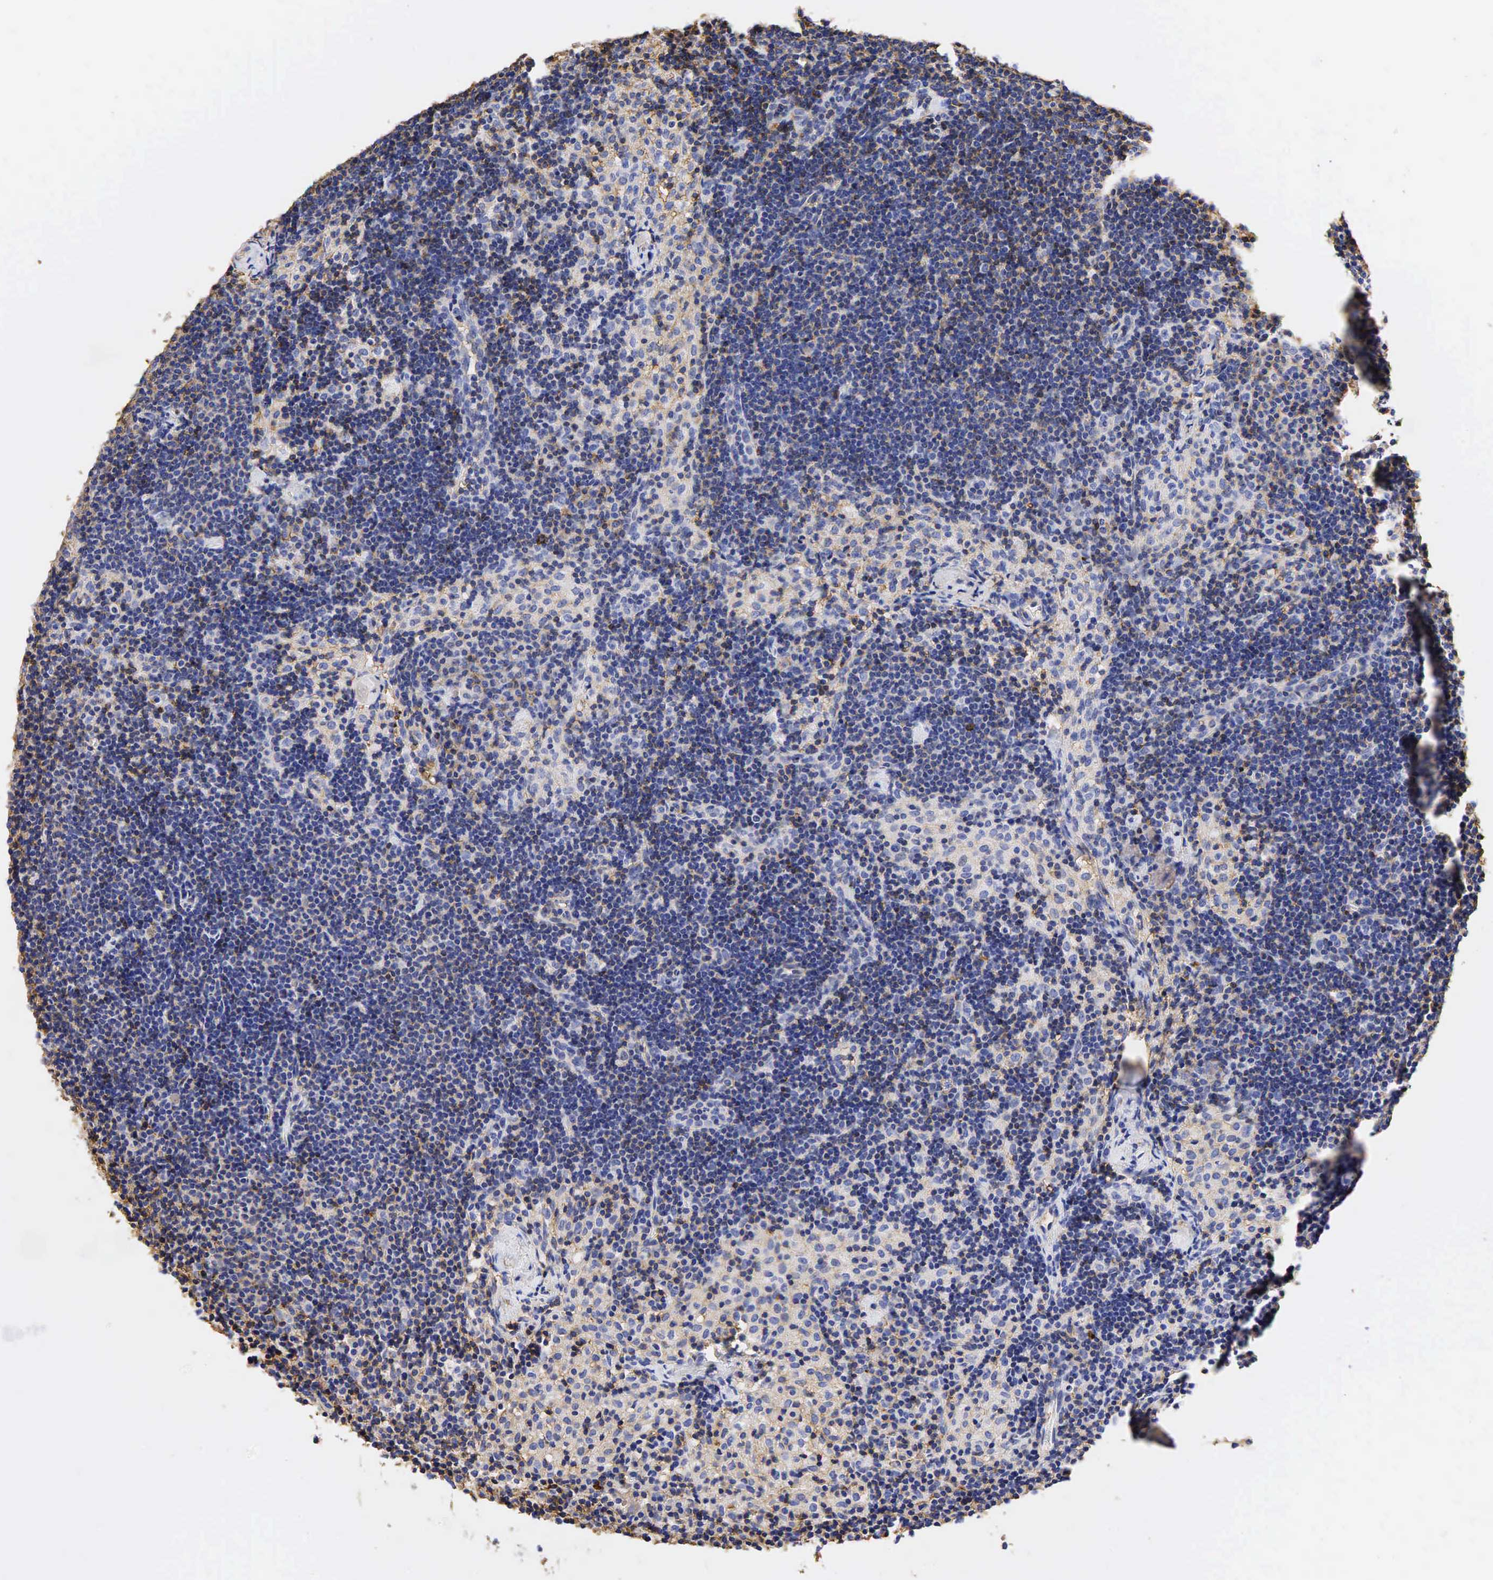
{"staining": {"intensity": "moderate", "quantity": "25%-75%", "location": "cytoplasmic/membranous,nuclear"}, "tissue": "lymph node", "cell_type": "Non-germinal center cells", "image_type": "normal", "snomed": [{"axis": "morphology", "description": "Normal tissue, NOS"}, {"axis": "topography", "description": "Lymph node"}], "caption": "Non-germinal center cells exhibit medium levels of moderate cytoplasmic/membranous,nuclear expression in approximately 25%-75% of cells in benign lymph node. The staining is performed using DAB brown chromogen to label protein expression. The nuclei are counter-stained blue using hematoxylin.", "gene": "CD99", "patient": {"sex": "female", "age": 35}}